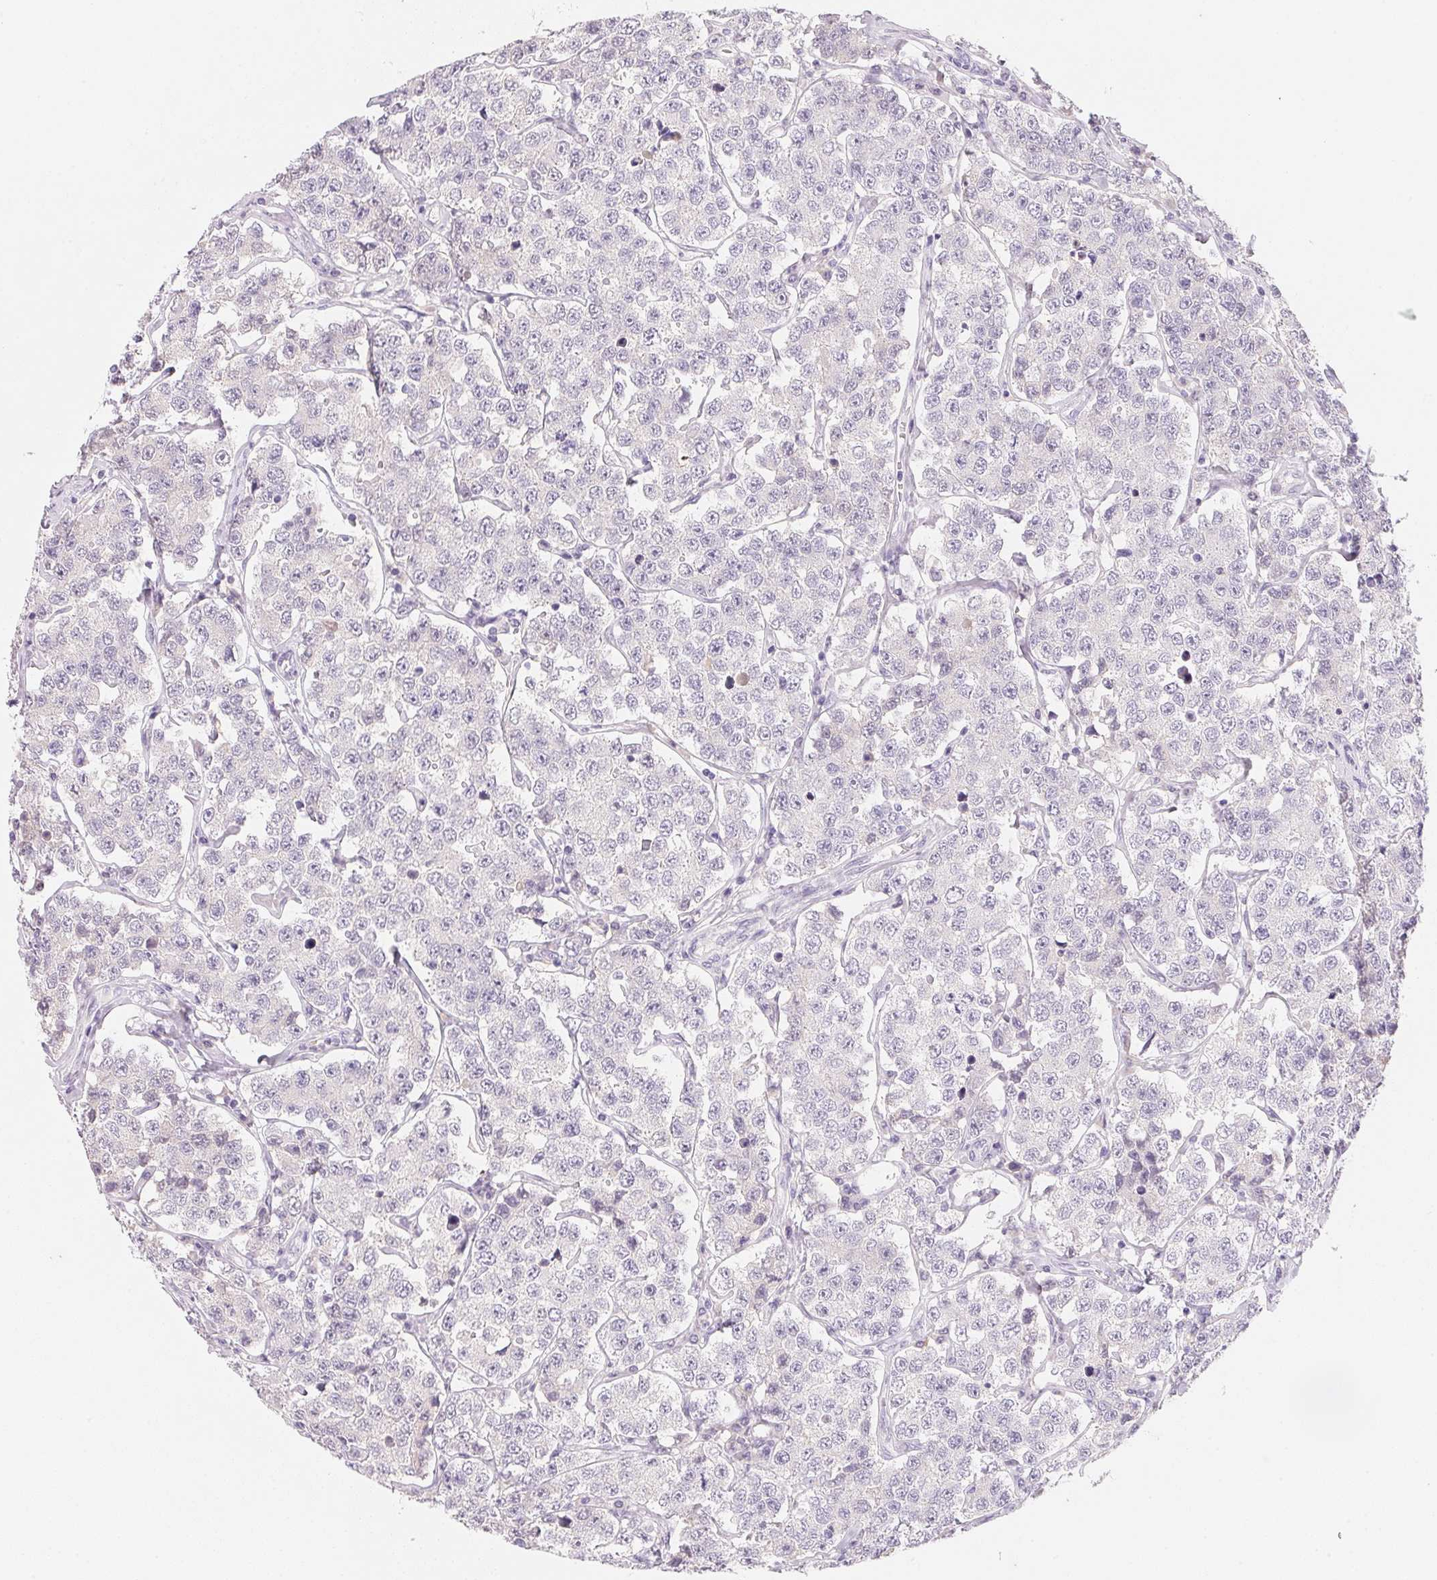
{"staining": {"intensity": "negative", "quantity": "none", "location": "none"}, "tissue": "testis cancer", "cell_type": "Tumor cells", "image_type": "cancer", "snomed": [{"axis": "morphology", "description": "Seminoma, NOS"}, {"axis": "topography", "description": "Testis"}], "caption": "Tumor cells are negative for protein expression in human testis cancer.", "gene": "MCOLN3", "patient": {"sex": "male", "age": 34}}